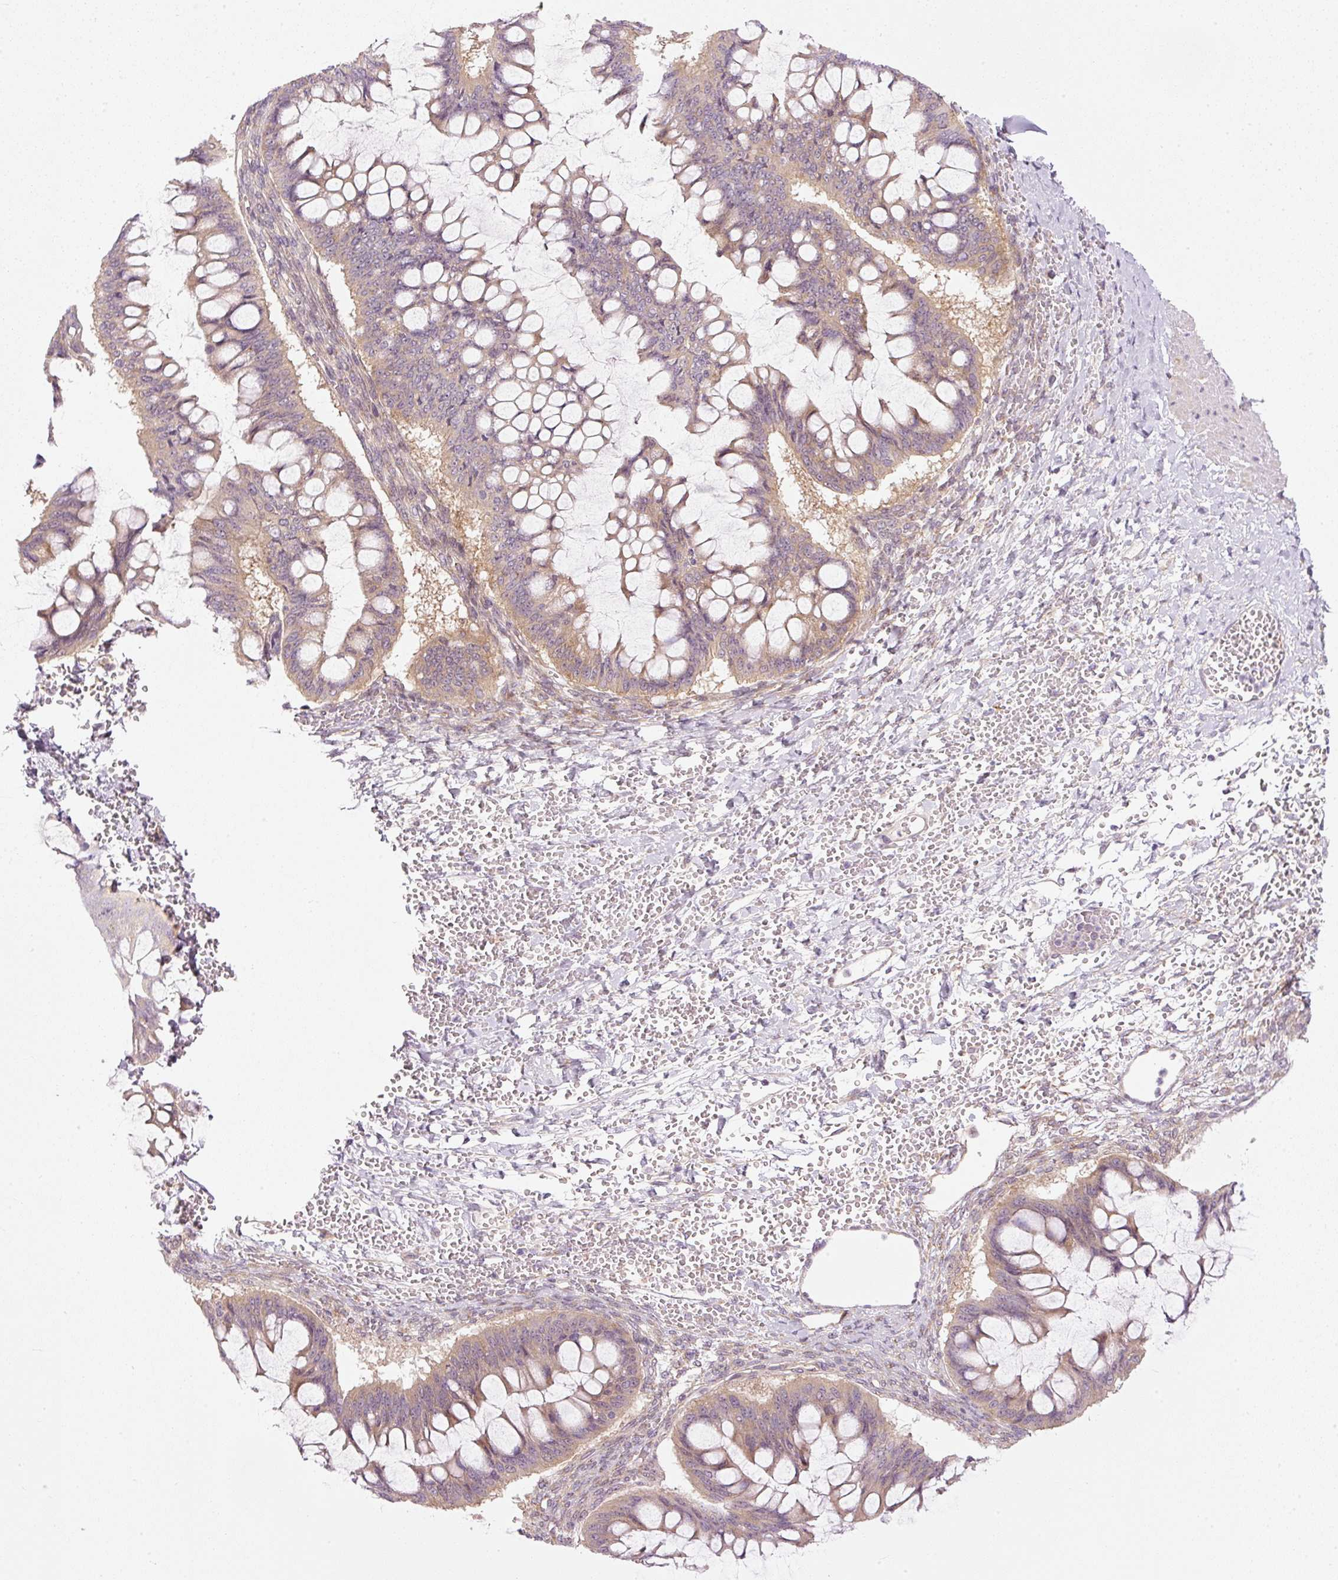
{"staining": {"intensity": "weak", "quantity": ">75%", "location": "cytoplasmic/membranous"}, "tissue": "ovarian cancer", "cell_type": "Tumor cells", "image_type": "cancer", "snomed": [{"axis": "morphology", "description": "Cystadenocarcinoma, mucinous, NOS"}, {"axis": "topography", "description": "Ovary"}], "caption": "A photomicrograph showing weak cytoplasmic/membranous staining in about >75% of tumor cells in ovarian cancer (mucinous cystadenocarcinoma), as visualized by brown immunohistochemical staining.", "gene": "MZT2B", "patient": {"sex": "female", "age": 73}}